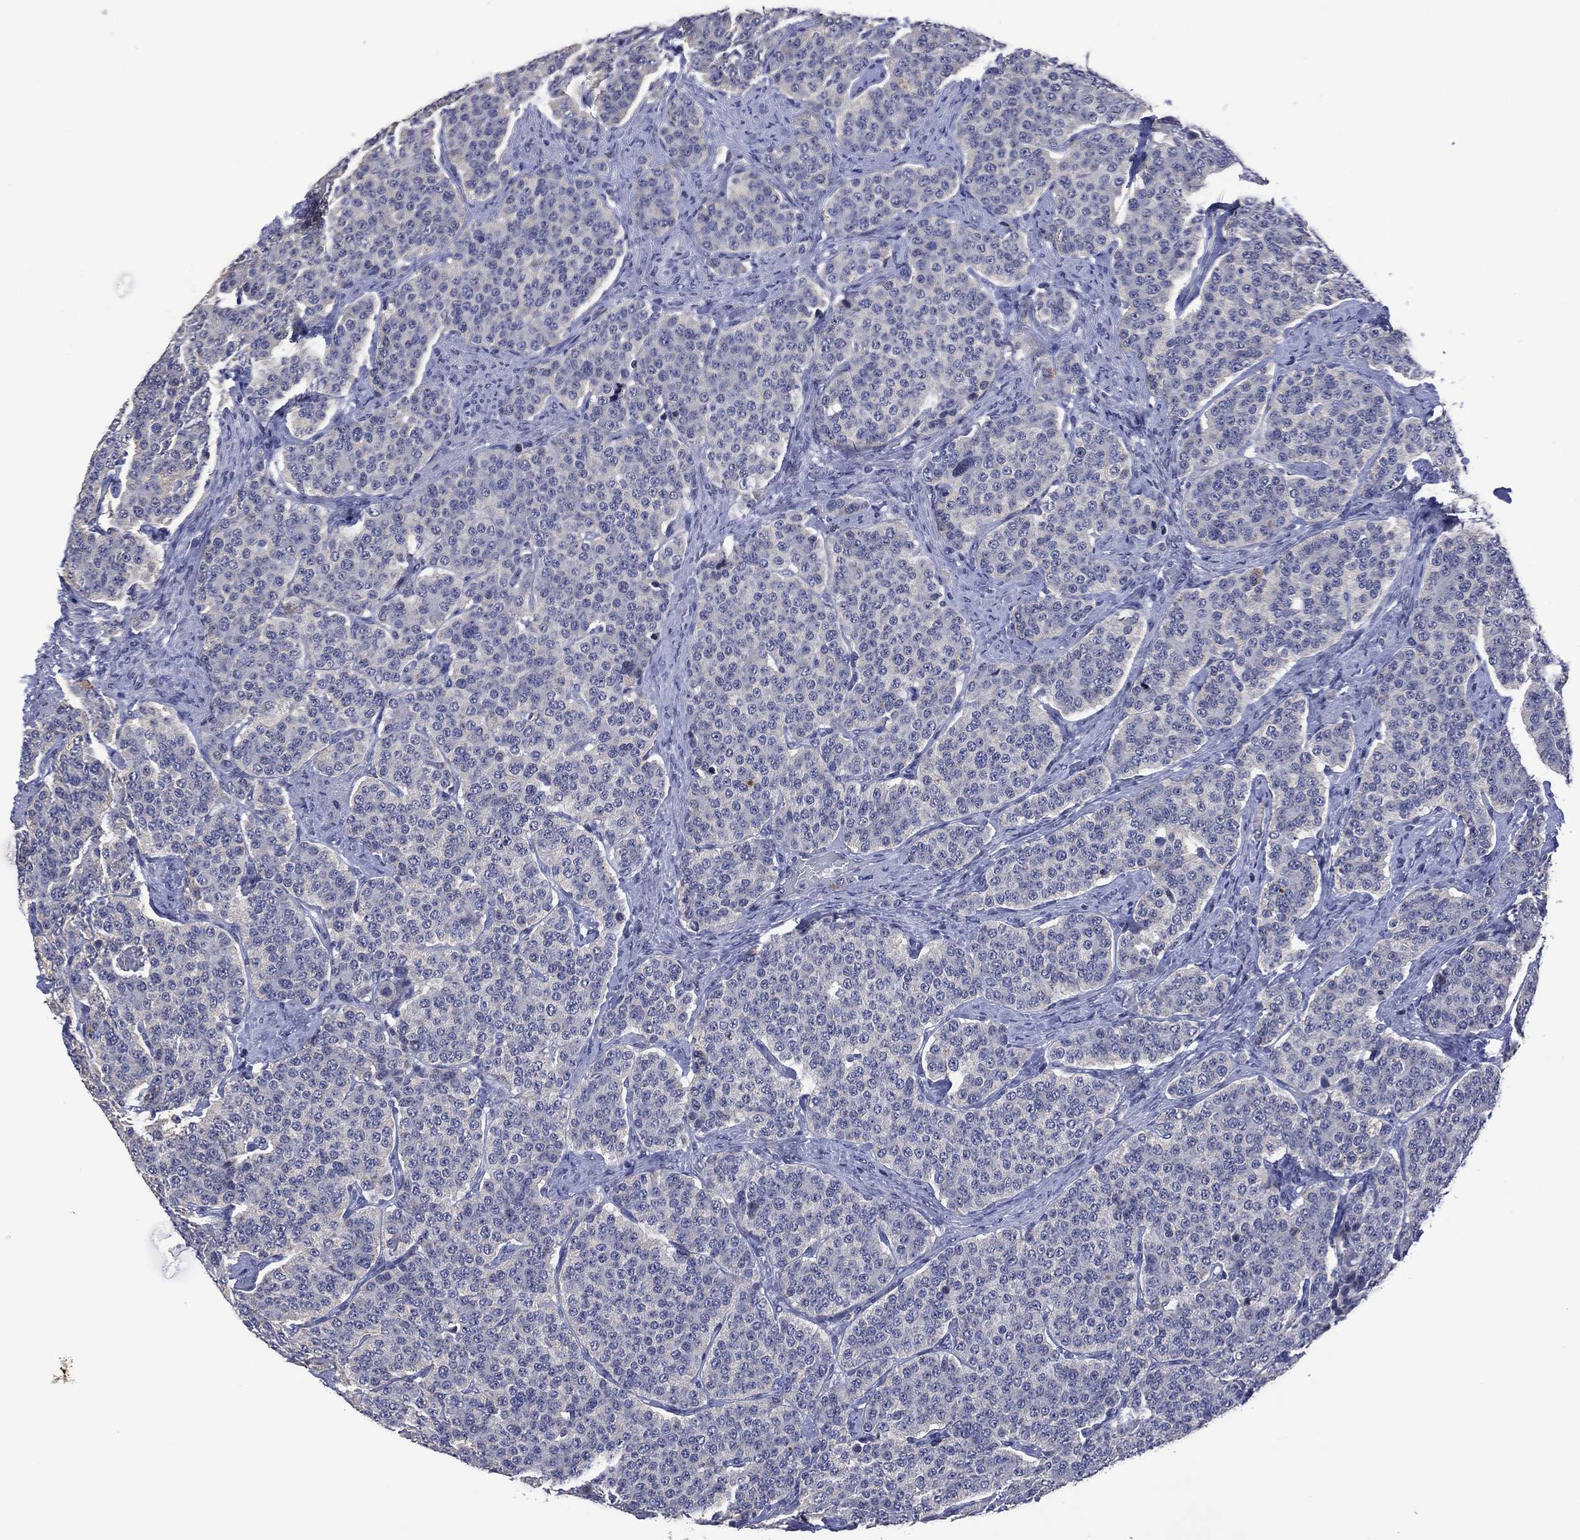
{"staining": {"intensity": "negative", "quantity": "none", "location": "none"}, "tissue": "carcinoid", "cell_type": "Tumor cells", "image_type": "cancer", "snomed": [{"axis": "morphology", "description": "Carcinoid, malignant, NOS"}, {"axis": "topography", "description": "Small intestine"}], "caption": "Immunohistochemistry of human malignant carcinoid displays no positivity in tumor cells. Nuclei are stained in blue.", "gene": "USP26", "patient": {"sex": "female", "age": 58}}